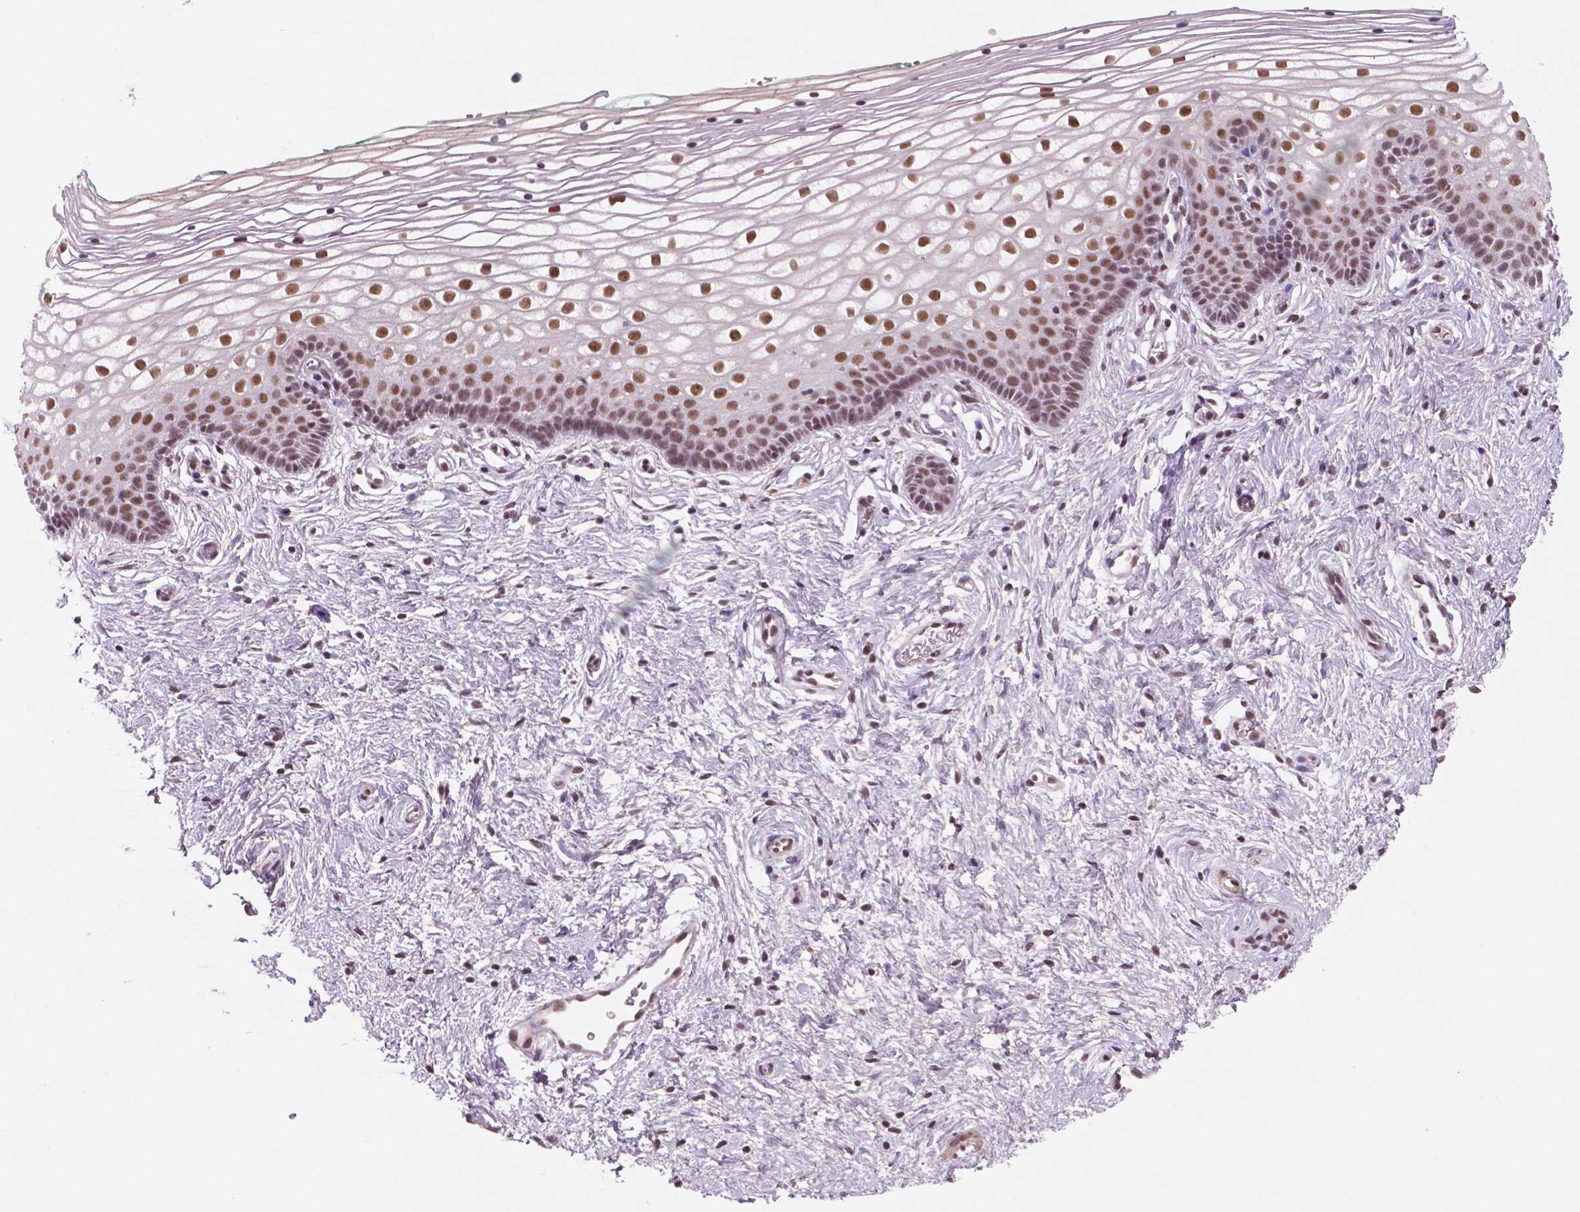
{"staining": {"intensity": "moderate", "quantity": ">75%", "location": "nuclear"}, "tissue": "vagina", "cell_type": "Squamous epithelial cells", "image_type": "normal", "snomed": [{"axis": "morphology", "description": "Normal tissue, NOS"}, {"axis": "topography", "description": "Vagina"}], "caption": "A brown stain highlights moderate nuclear expression of a protein in squamous epithelial cells of unremarkable human vagina.", "gene": "CTR9", "patient": {"sex": "female", "age": 36}}